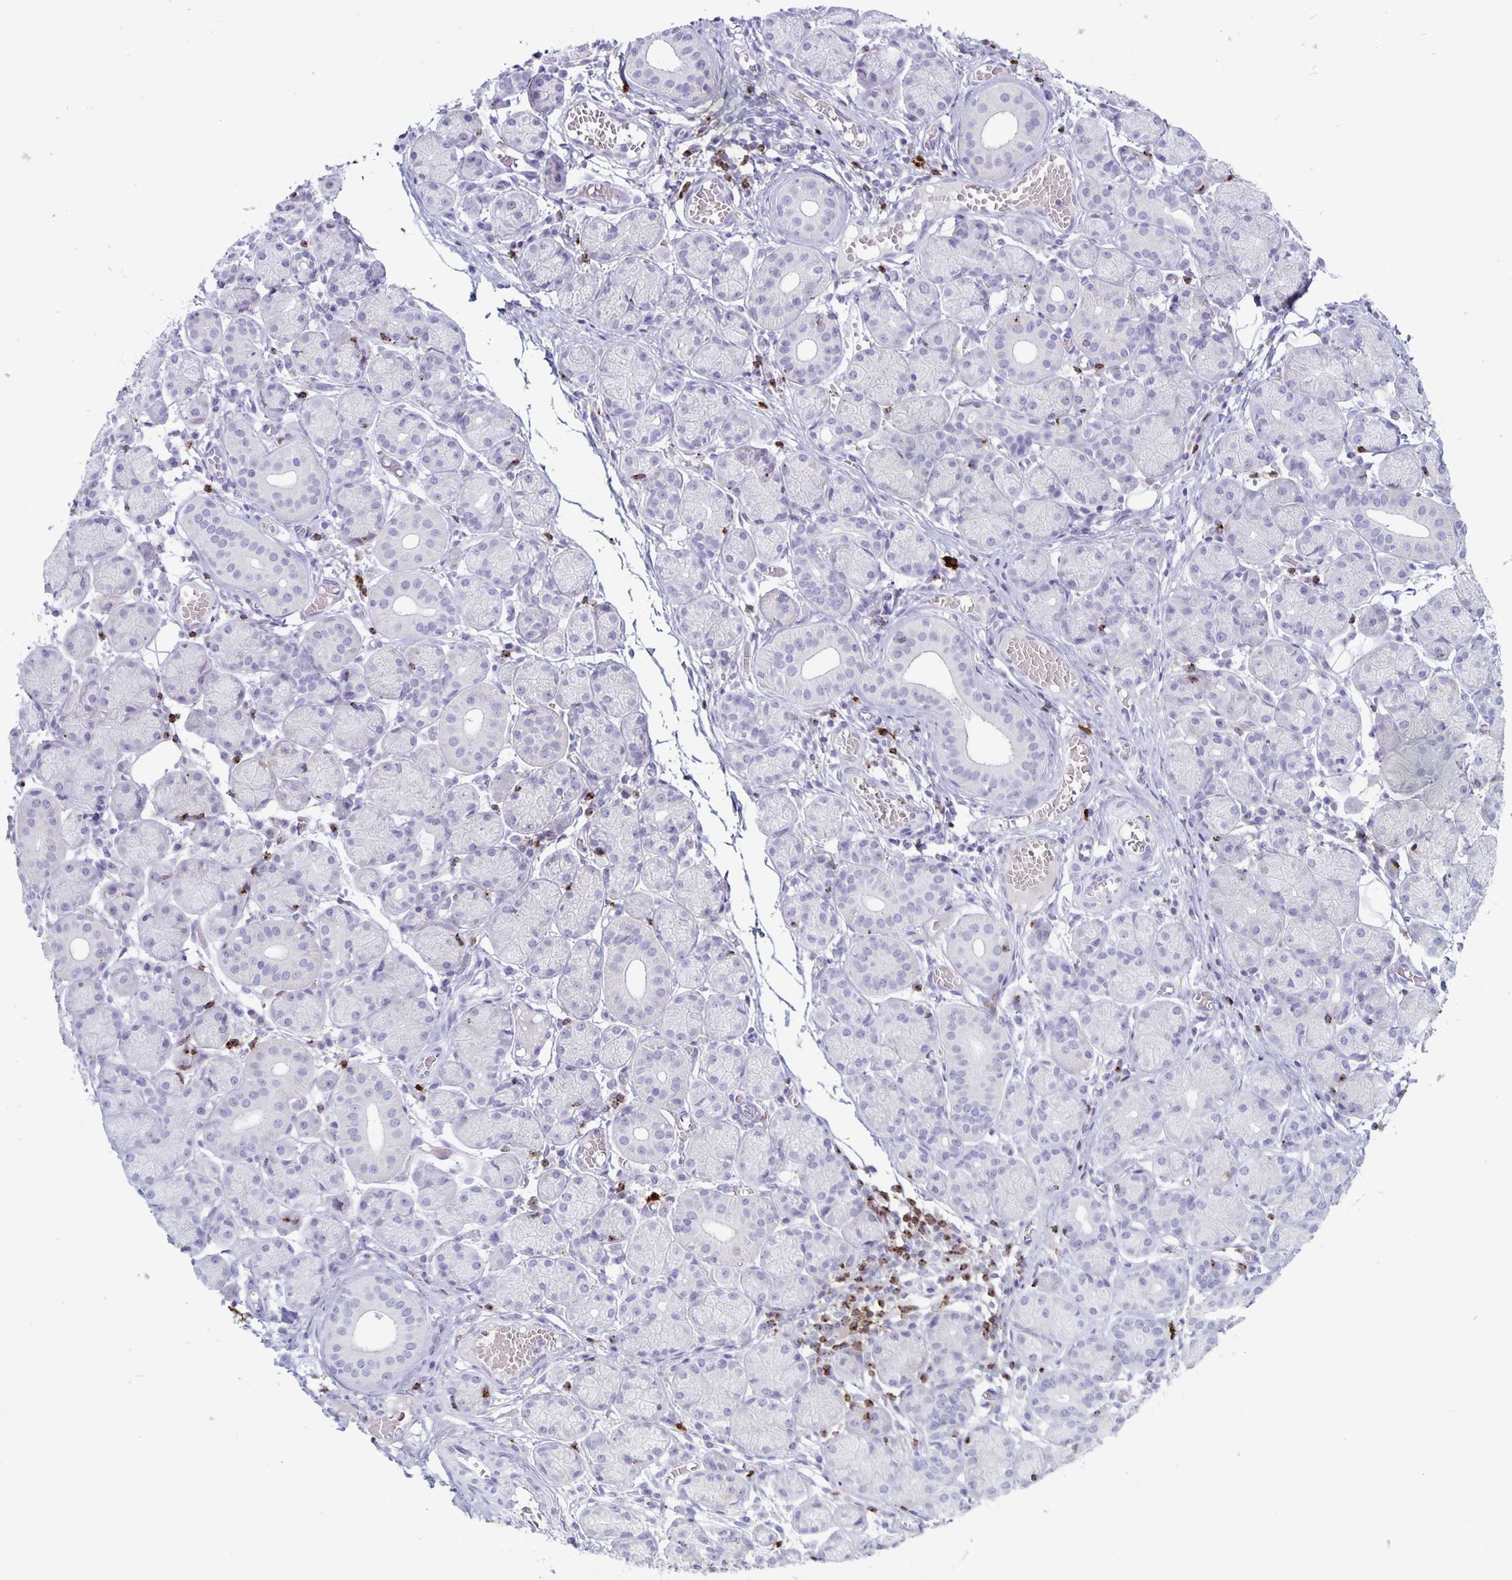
{"staining": {"intensity": "negative", "quantity": "none", "location": "none"}, "tissue": "salivary gland", "cell_type": "Glandular cells", "image_type": "normal", "snomed": [{"axis": "morphology", "description": "Normal tissue, NOS"}, {"axis": "topography", "description": "Salivary gland"}], "caption": "High magnification brightfield microscopy of benign salivary gland stained with DAB (brown) and counterstained with hematoxylin (blue): glandular cells show no significant staining. The staining is performed using DAB (3,3'-diaminobenzidine) brown chromogen with nuclei counter-stained in using hematoxylin.", "gene": "GZMK", "patient": {"sex": "female", "age": 24}}